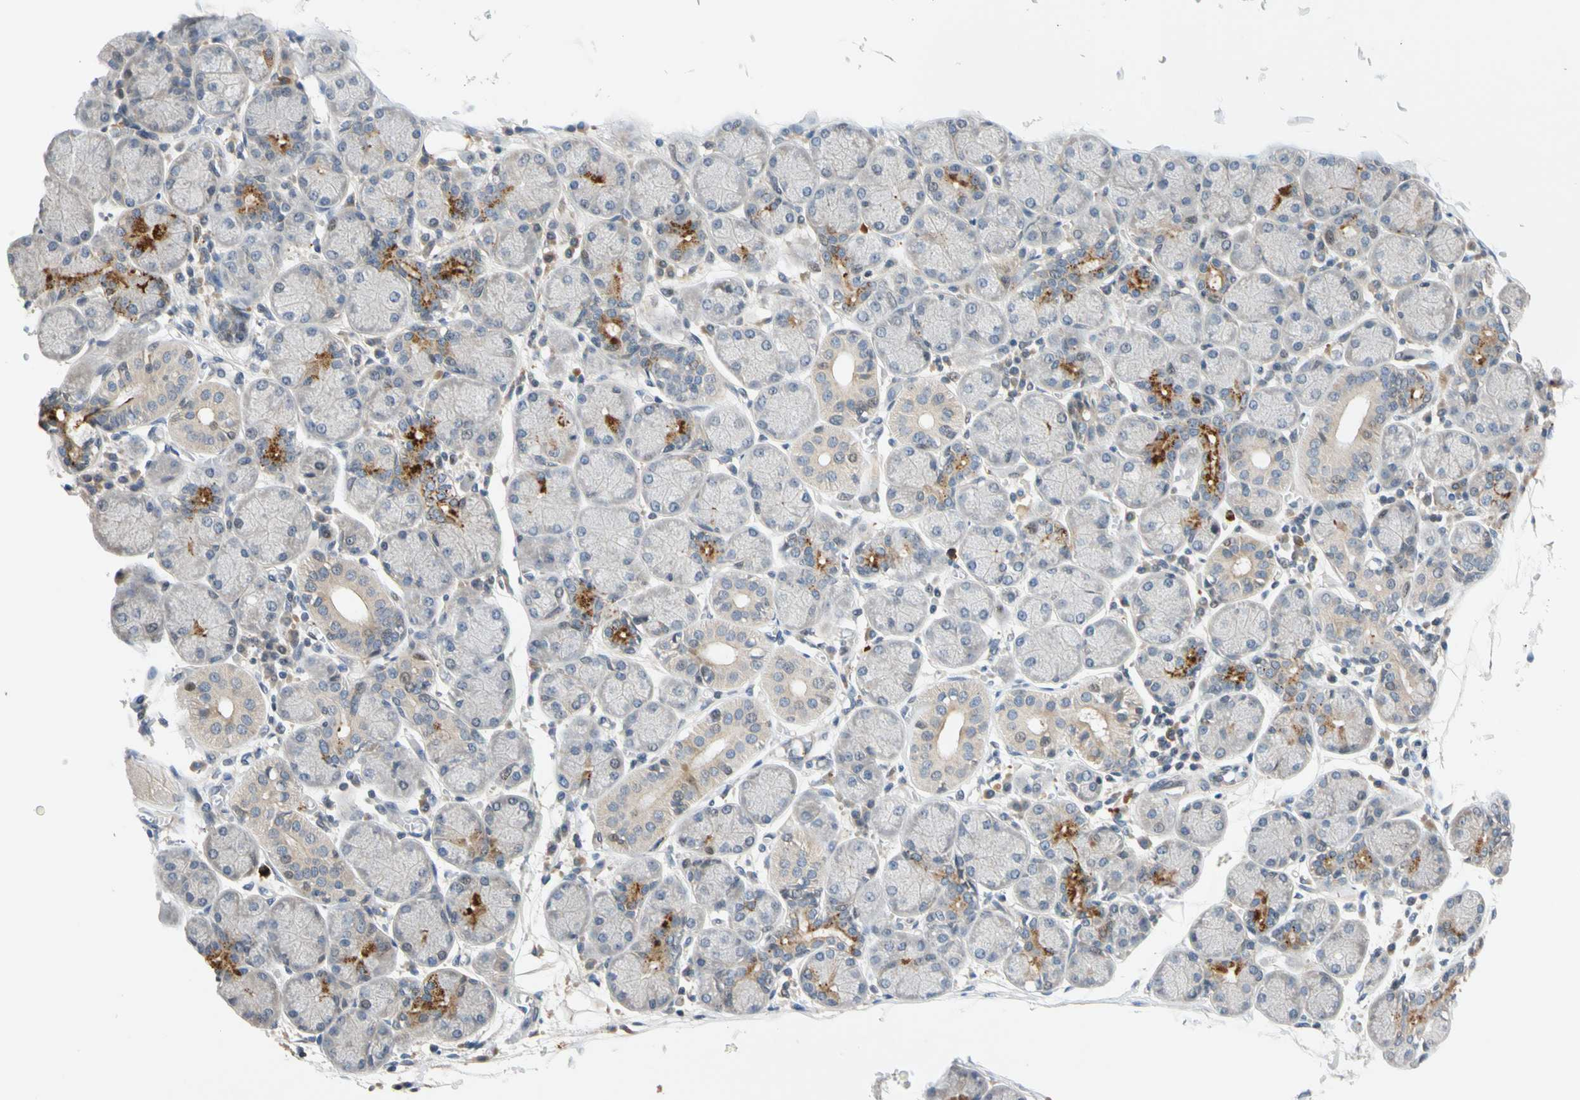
{"staining": {"intensity": "negative", "quantity": "none", "location": "none"}, "tissue": "salivary gland", "cell_type": "Glandular cells", "image_type": "normal", "snomed": [{"axis": "morphology", "description": "Normal tissue, NOS"}, {"axis": "topography", "description": "Salivary gland"}], "caption": "This image is of benign salivary gland stained with immunohistochemistry (IHC) to label a protein in brown with the nuclei are counter-stained blue. There is no positivity in glandular cells.", "gene": "CNST", "patient": {"sex": "female", "age": 24}}